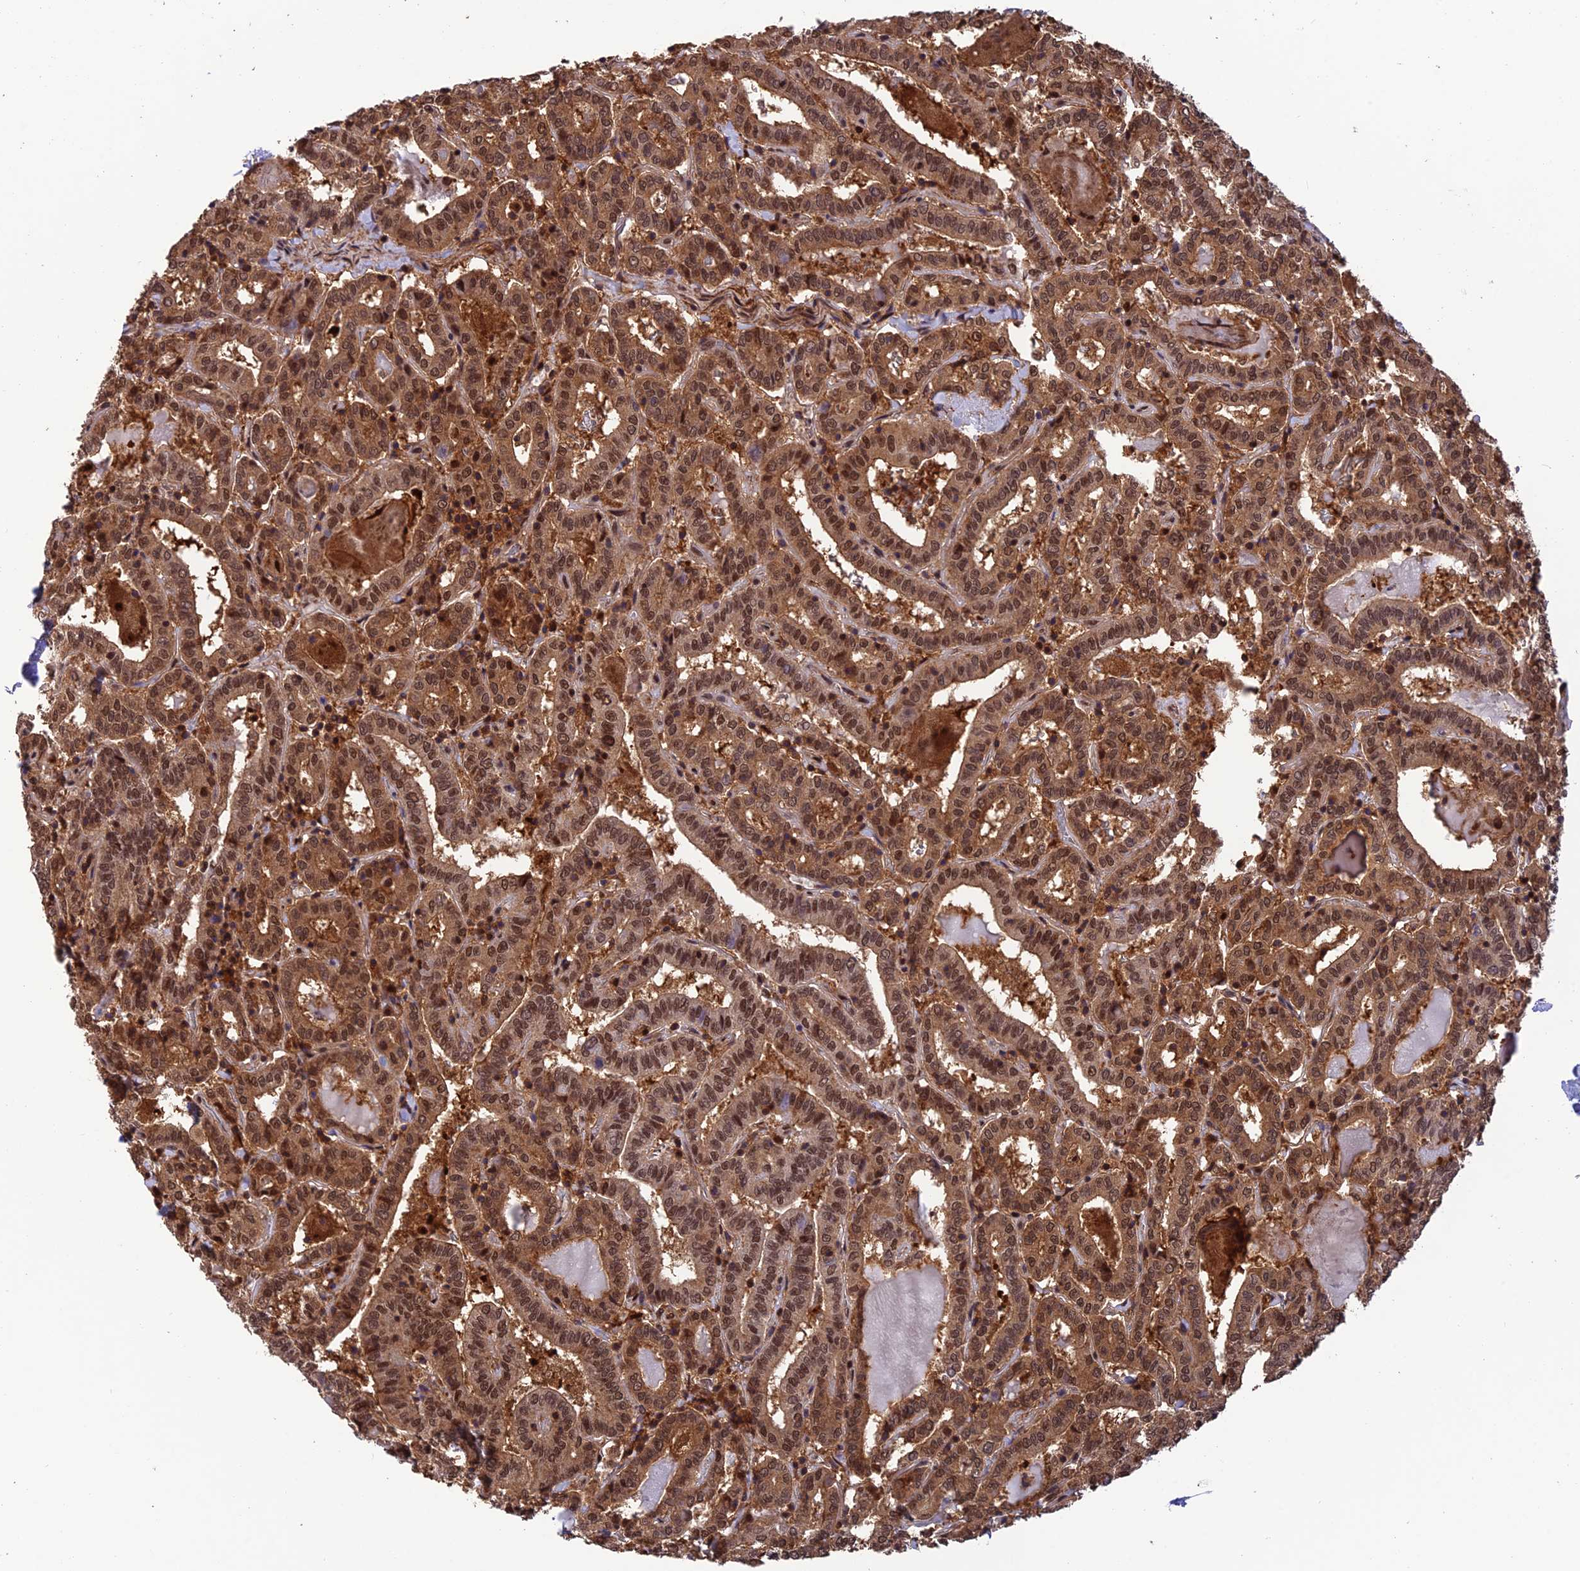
{"staining": {"intensity": "moderate", "quantity": ">75%", "location": "cytoplasmic/membranous,nuclear"}, "tissue": "thyroid cancer", "cell_type": "Tumor cells", "image_type": "cancer", "snomed": [{"axis": "morphology", "description": "Papillary adenocarcinoma, NOS"}, {"axis": "topography", "description": "Thyroid gland"}], "caption": "Immunohistochemistry (IHC) photomicrograph of neoplastic tissue: thyroid papillary adenocarcinoma stained using IHC exhibits medium levels of moderate protein expression localized specifically in the cytoplasmic/membranous and nuclear of tumor cells, appearing as a cytoplasmic/membranous and nuclear brown color.", "gene": "PSMB3", "patient": {"sex": "female", "age": 72}}